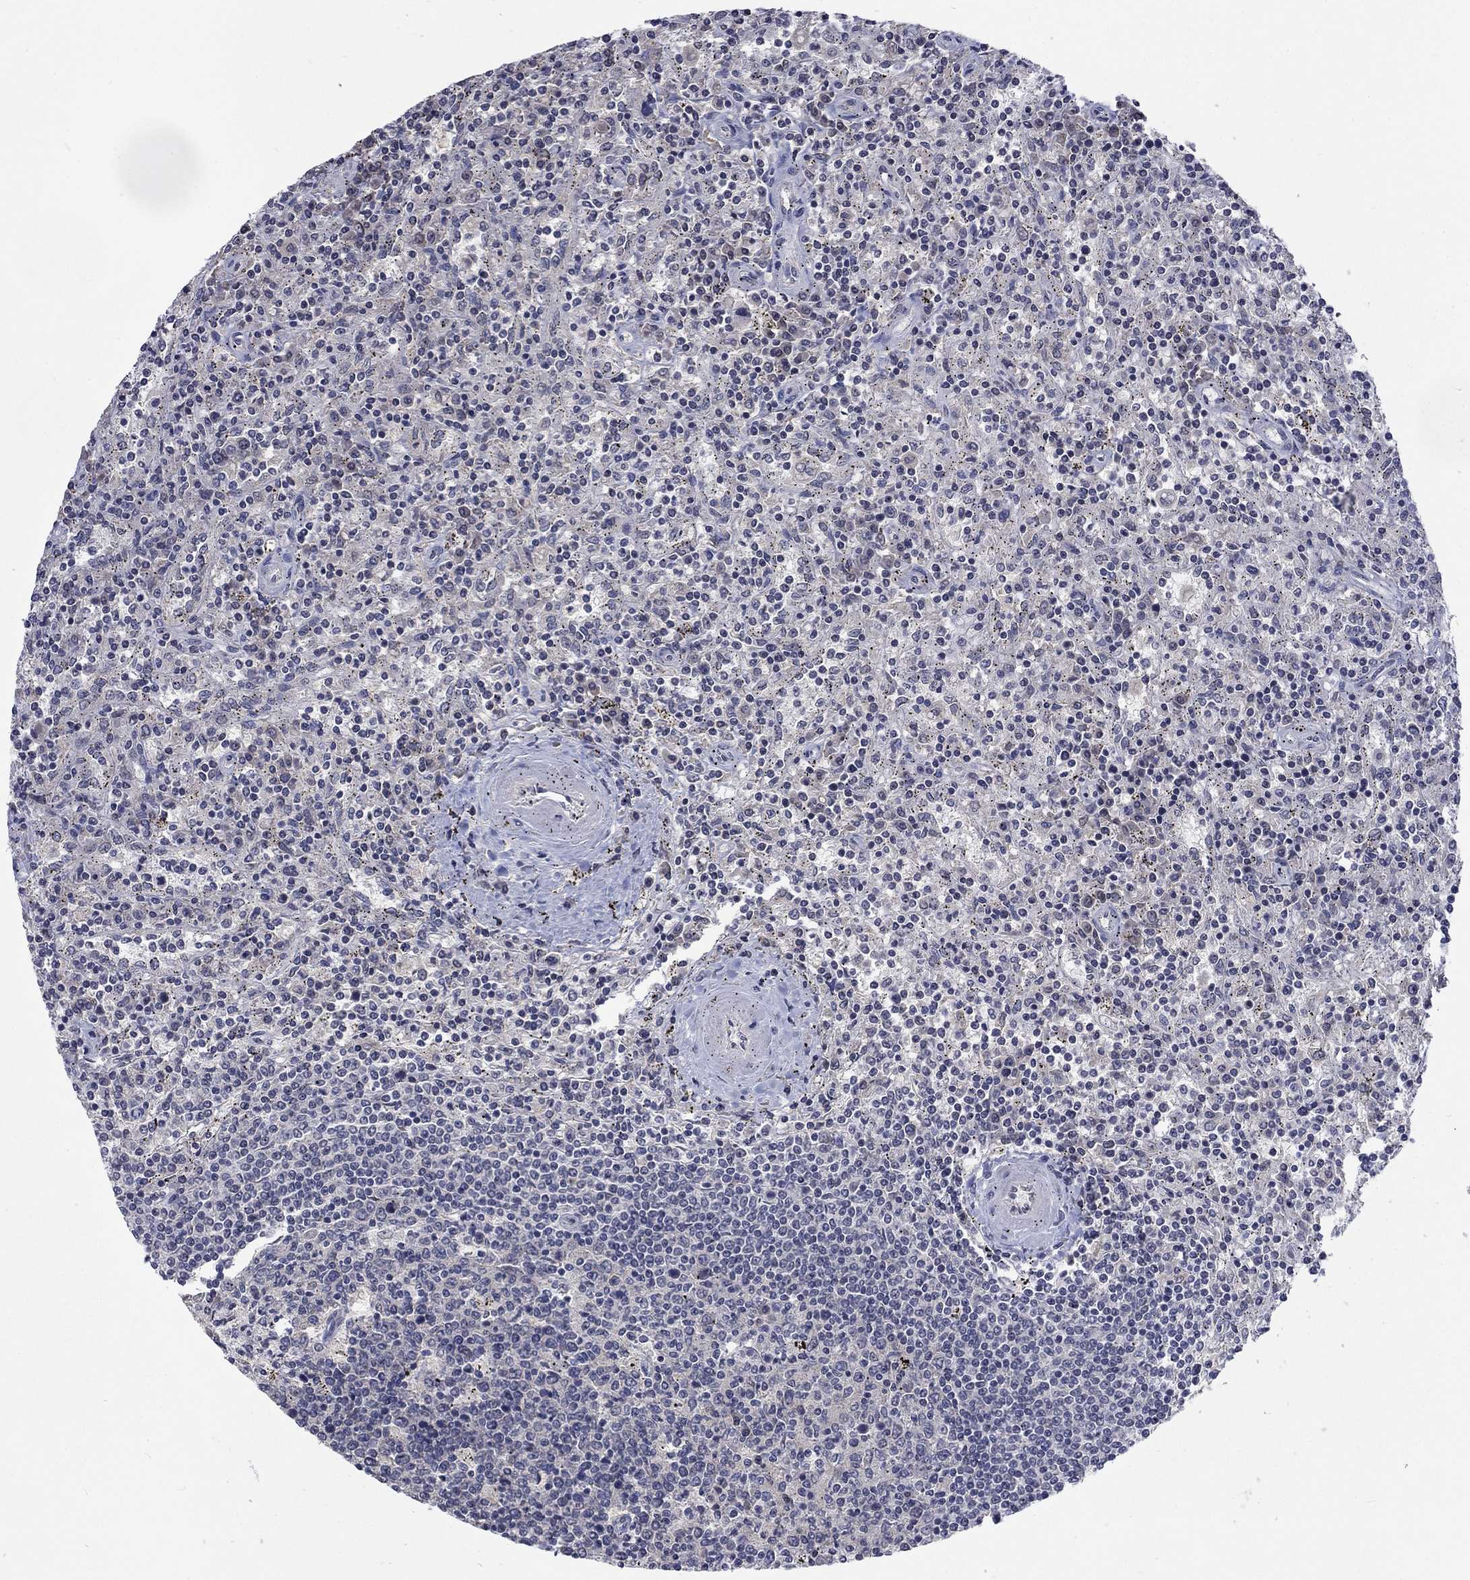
{"staining": {"intensity": "negative", "quantity": "none", "location": "none"}, "tissue": "lymphoma", "cell_type": "Tumor cells", "image_type": "cancer", "snomed": [{"axis": "morphology", "description": "Malignant lymphoma, non-Hodgkin's type, Low grade"}, {"axis": "topography", "description": "Spleen"}], "caption": "Immunohistochemical staining of human lymphoma demonstrates no significant expression in tumor cells.", "gene": "SPATA33", "patient": {"sex": "male", "age": 62}}